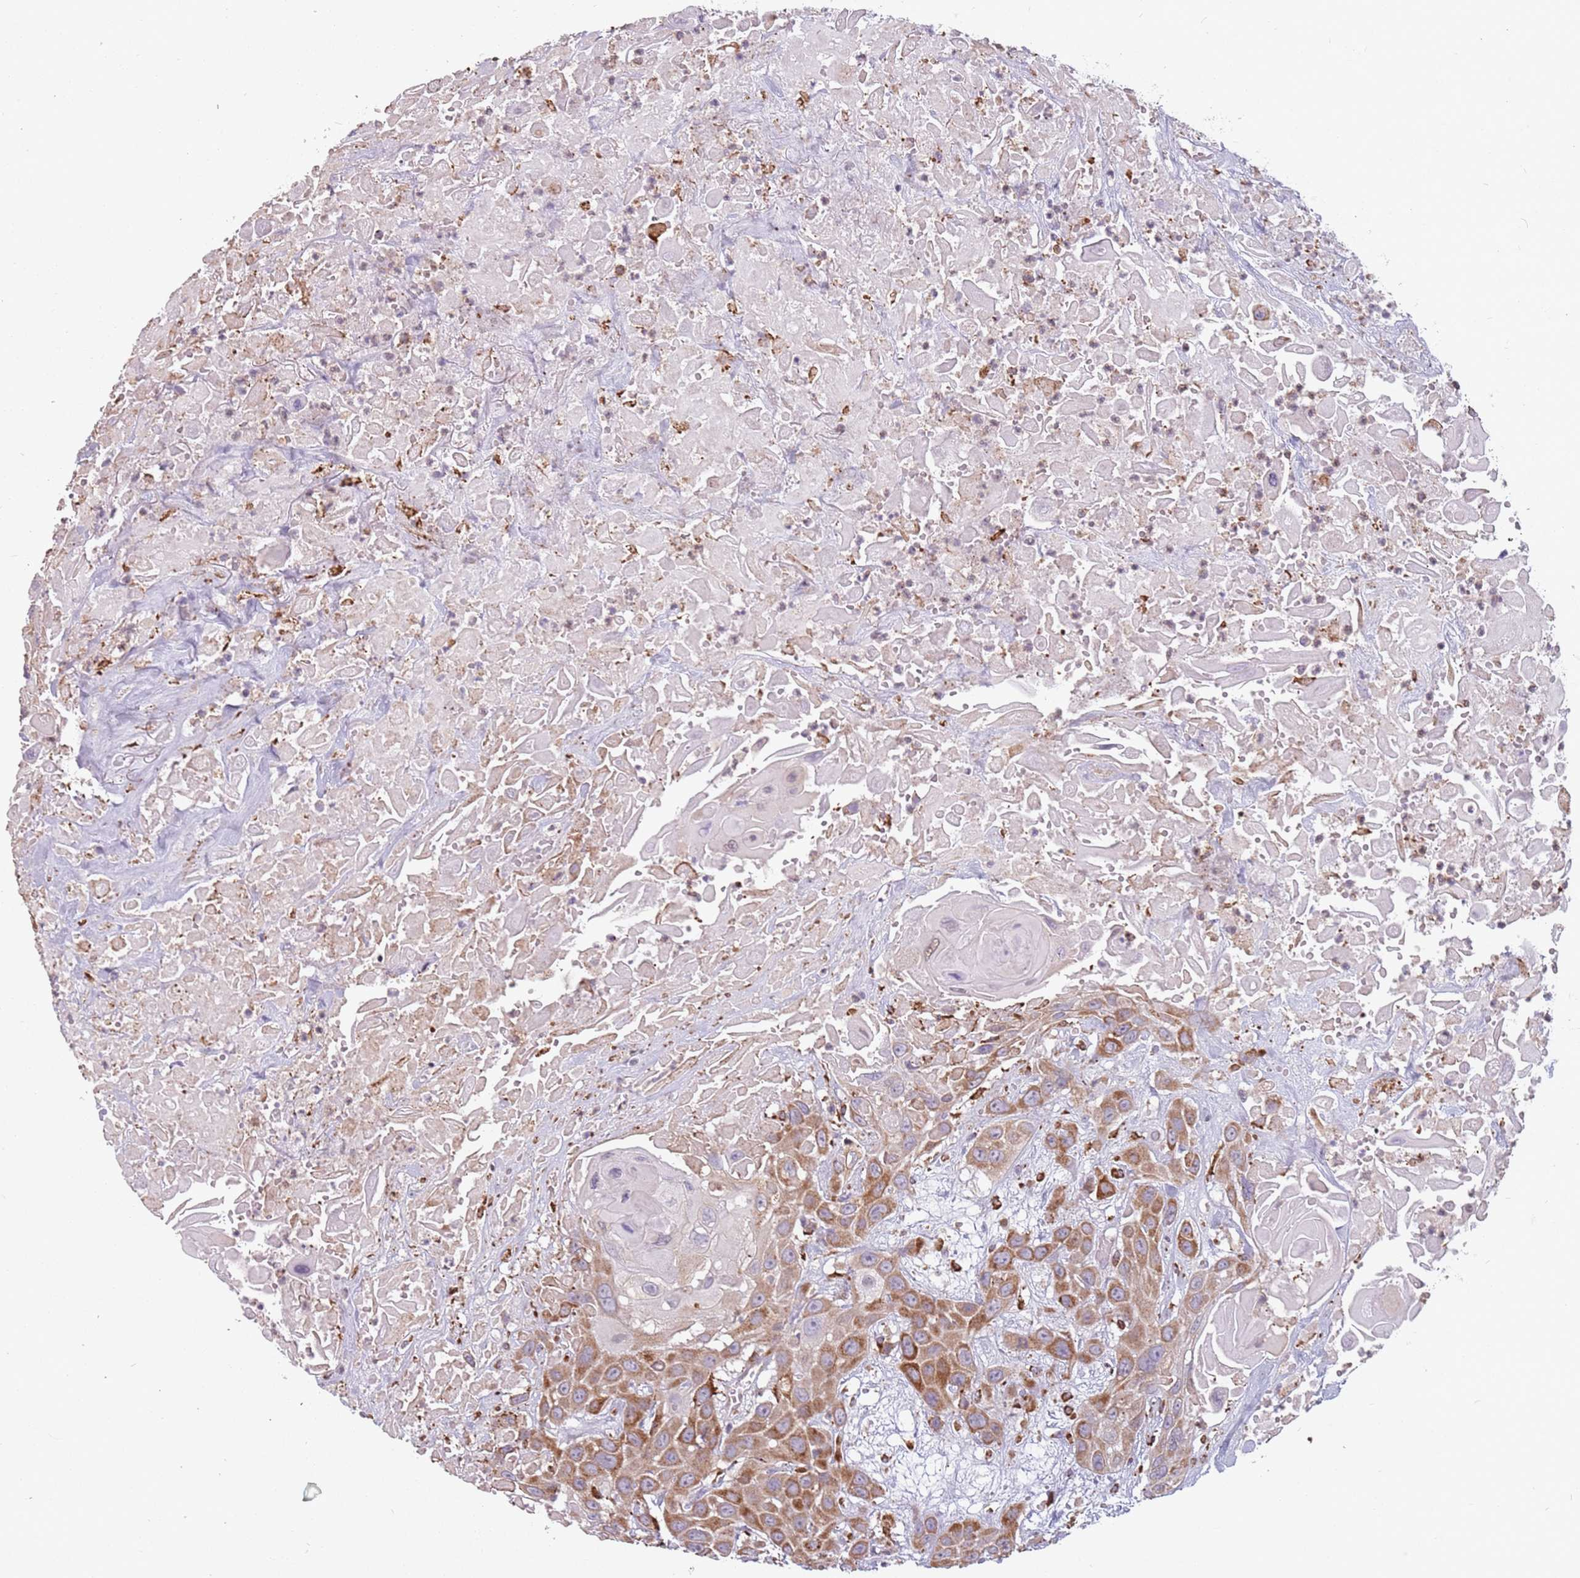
{"staining": {"intensity": "moderate", "quantity": ">75%", "location": "cytoplasmic/membranous"}, "tissue": "head and neck cancer", "cell_type": "Tumor cells", "image_type": "cancer", "snomed": [{"axis": "morphology", "description": "Squamous cell carcinoma, NOS"}, {"axis": "topography", "description": "Head-Neck"}], "caption": "Protein staining by immunohistochemistry (IHC) displays moderate cytoplasmic/membranous staining in about >75% of tumor cells in head and neck cancer.", "gene": "RPS9", "patient": {"sex": "male", "age": 81}}